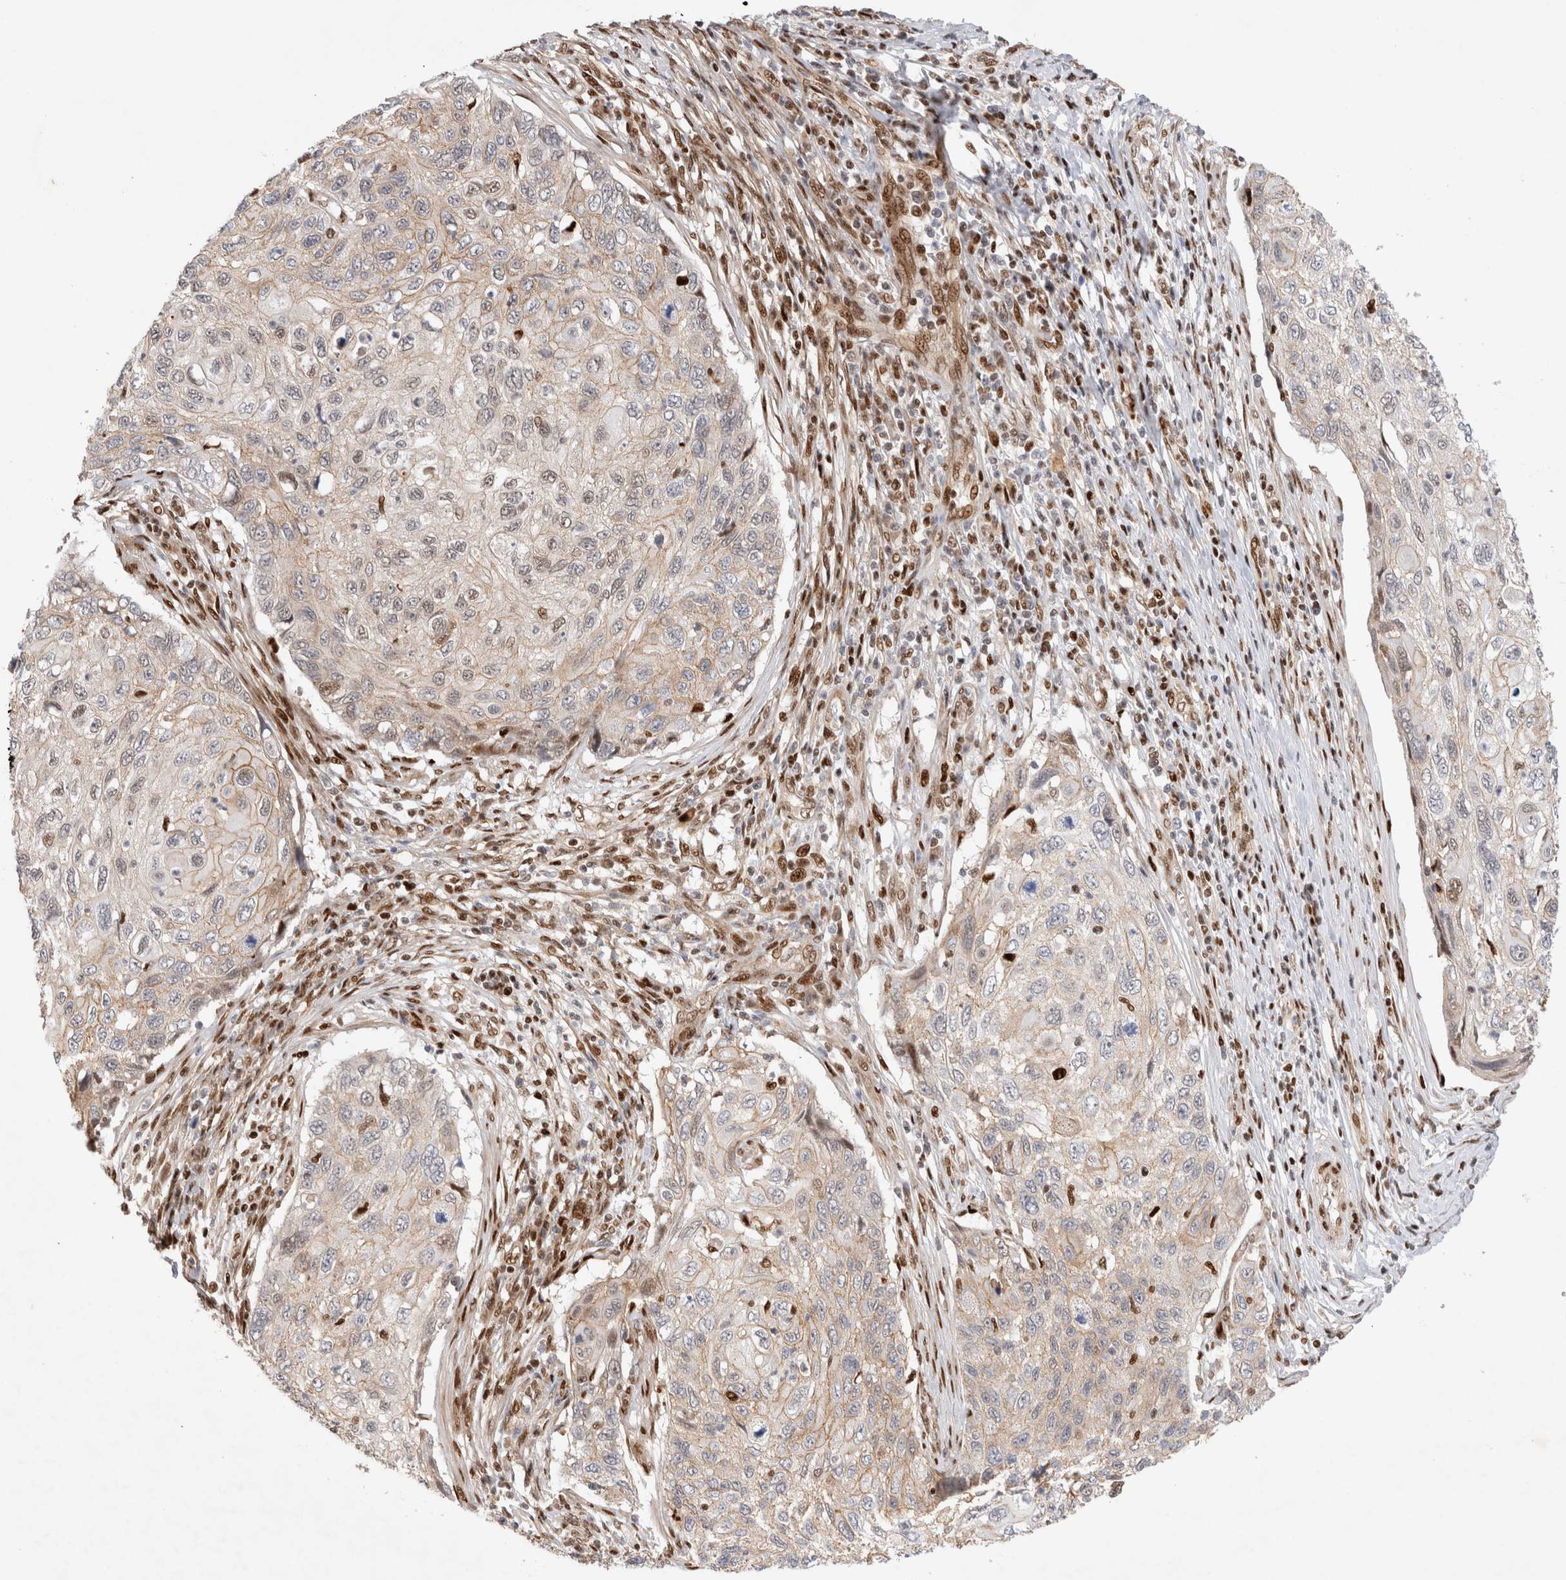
{"staining": {"intensity": "weak", "quantity": "<25%", "location": "cytoplasmic/membranous,nuclear"}, "tissue": "cervical cancer", "cell_type": "Tumor cells", "image_type": "cancer", "snomed": [{"axis": "morphology", "description": "Squamous cell carcinoma, NOS"}, {"axis": "topography", "description": "Cervix"}], "caption": "Immunohistochemical staining of cervical cancer (squamous cell carcinoma) exhibits no significant expression in tumor cells. (IHC, brightfield microscopy, high magnification).", "gene": "TCF4", "patient": {"sex": "female", "age": 70}}